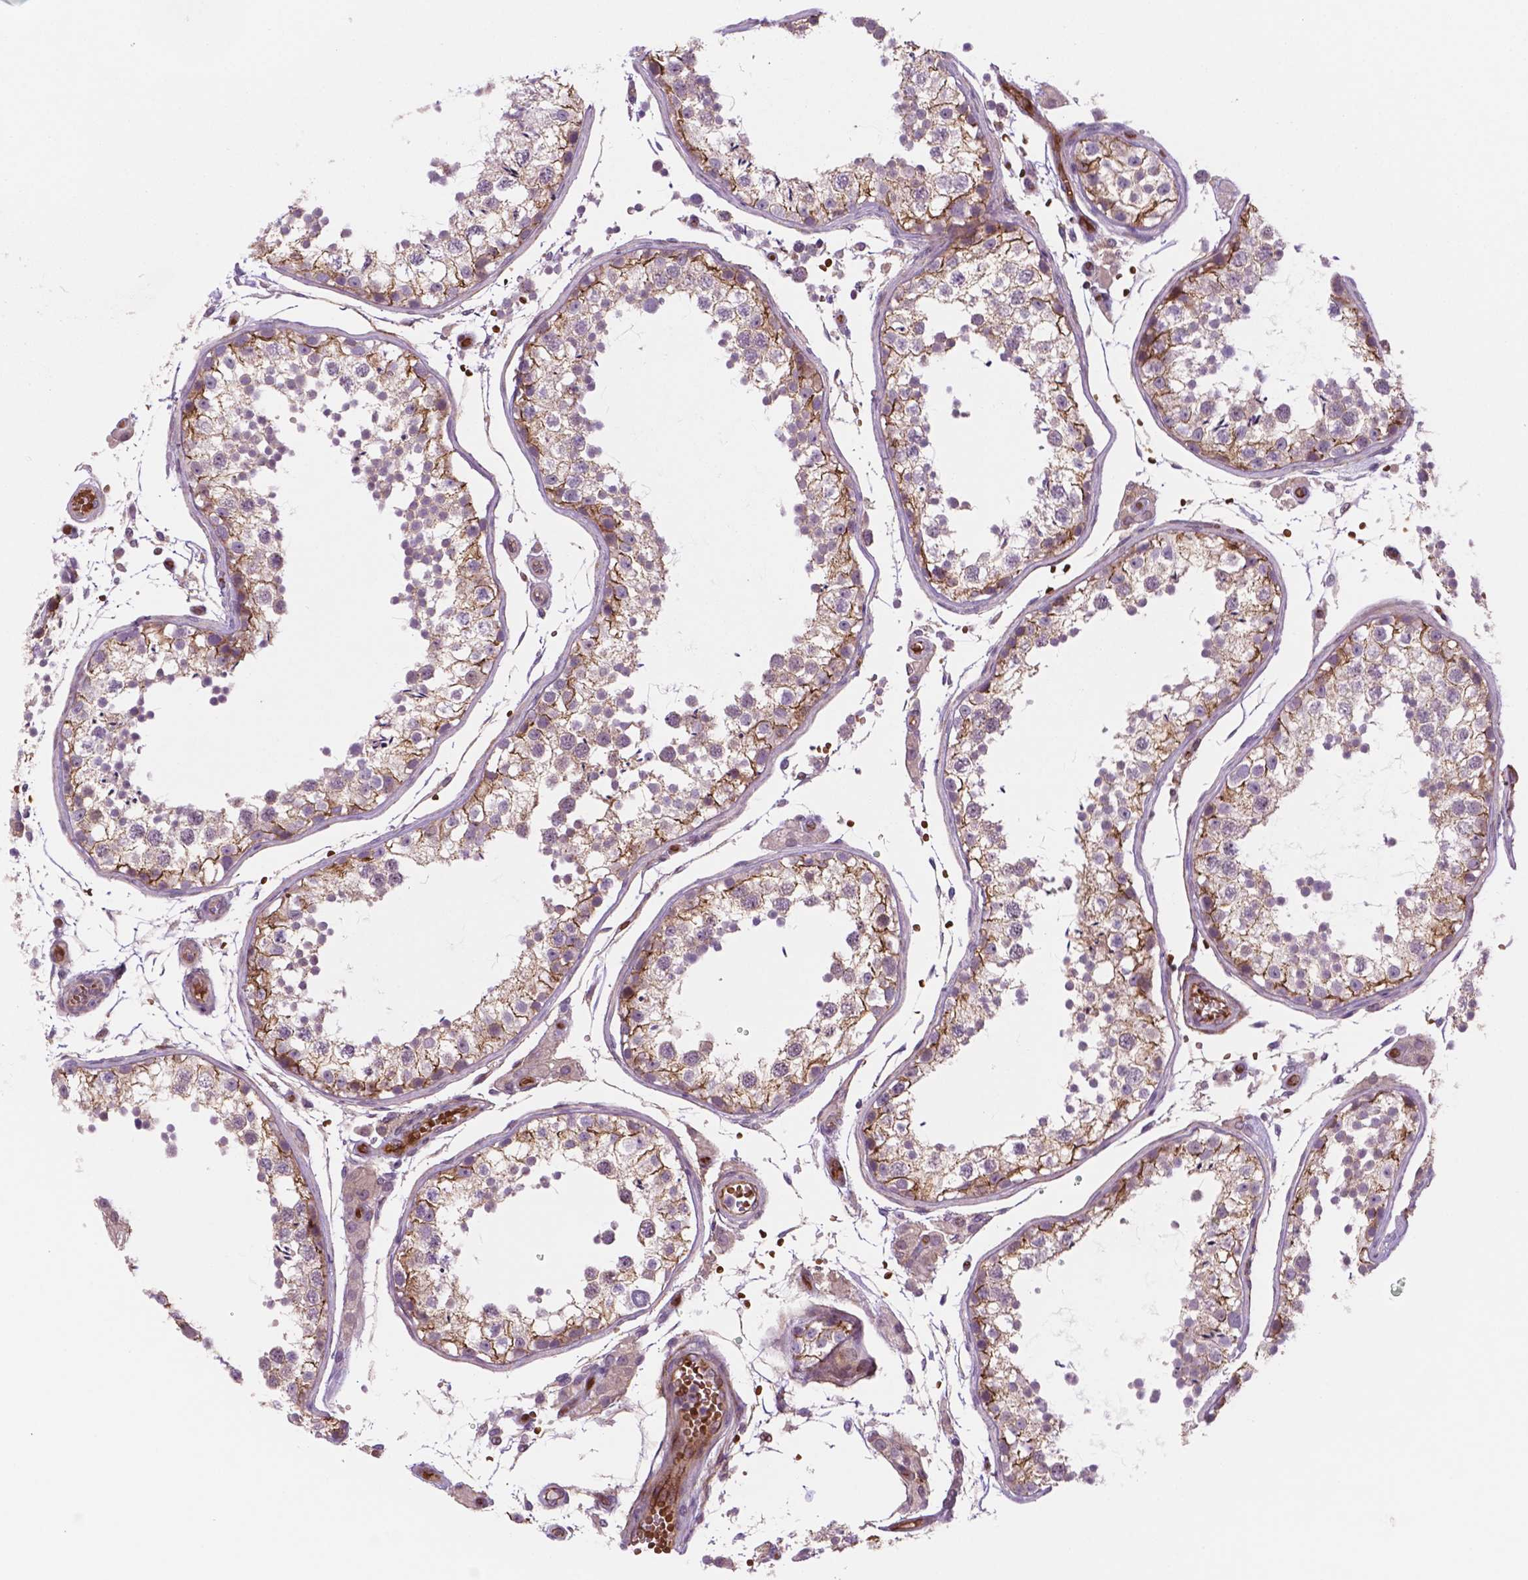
{"staining": {"intensity": "strong", "quantity": "<25%", "location": "cytoplasmic/membranous"}, "tissue": "testis", "cell_type": "Cells in seminiferous ducts", "image_type": "normal", "snomed": [{"axis": "morphology", "description": "Normal tissue, NOS"}, {"axis": "topography", "description": "Testis"}], "caption": "Protein staining displays strong cytoplasmic/membranous expression in approximately <25% of cells in seminiferous ducts in normal testis.", "gene": "RND3", "patient": {"sex": "male", "age": 29}}